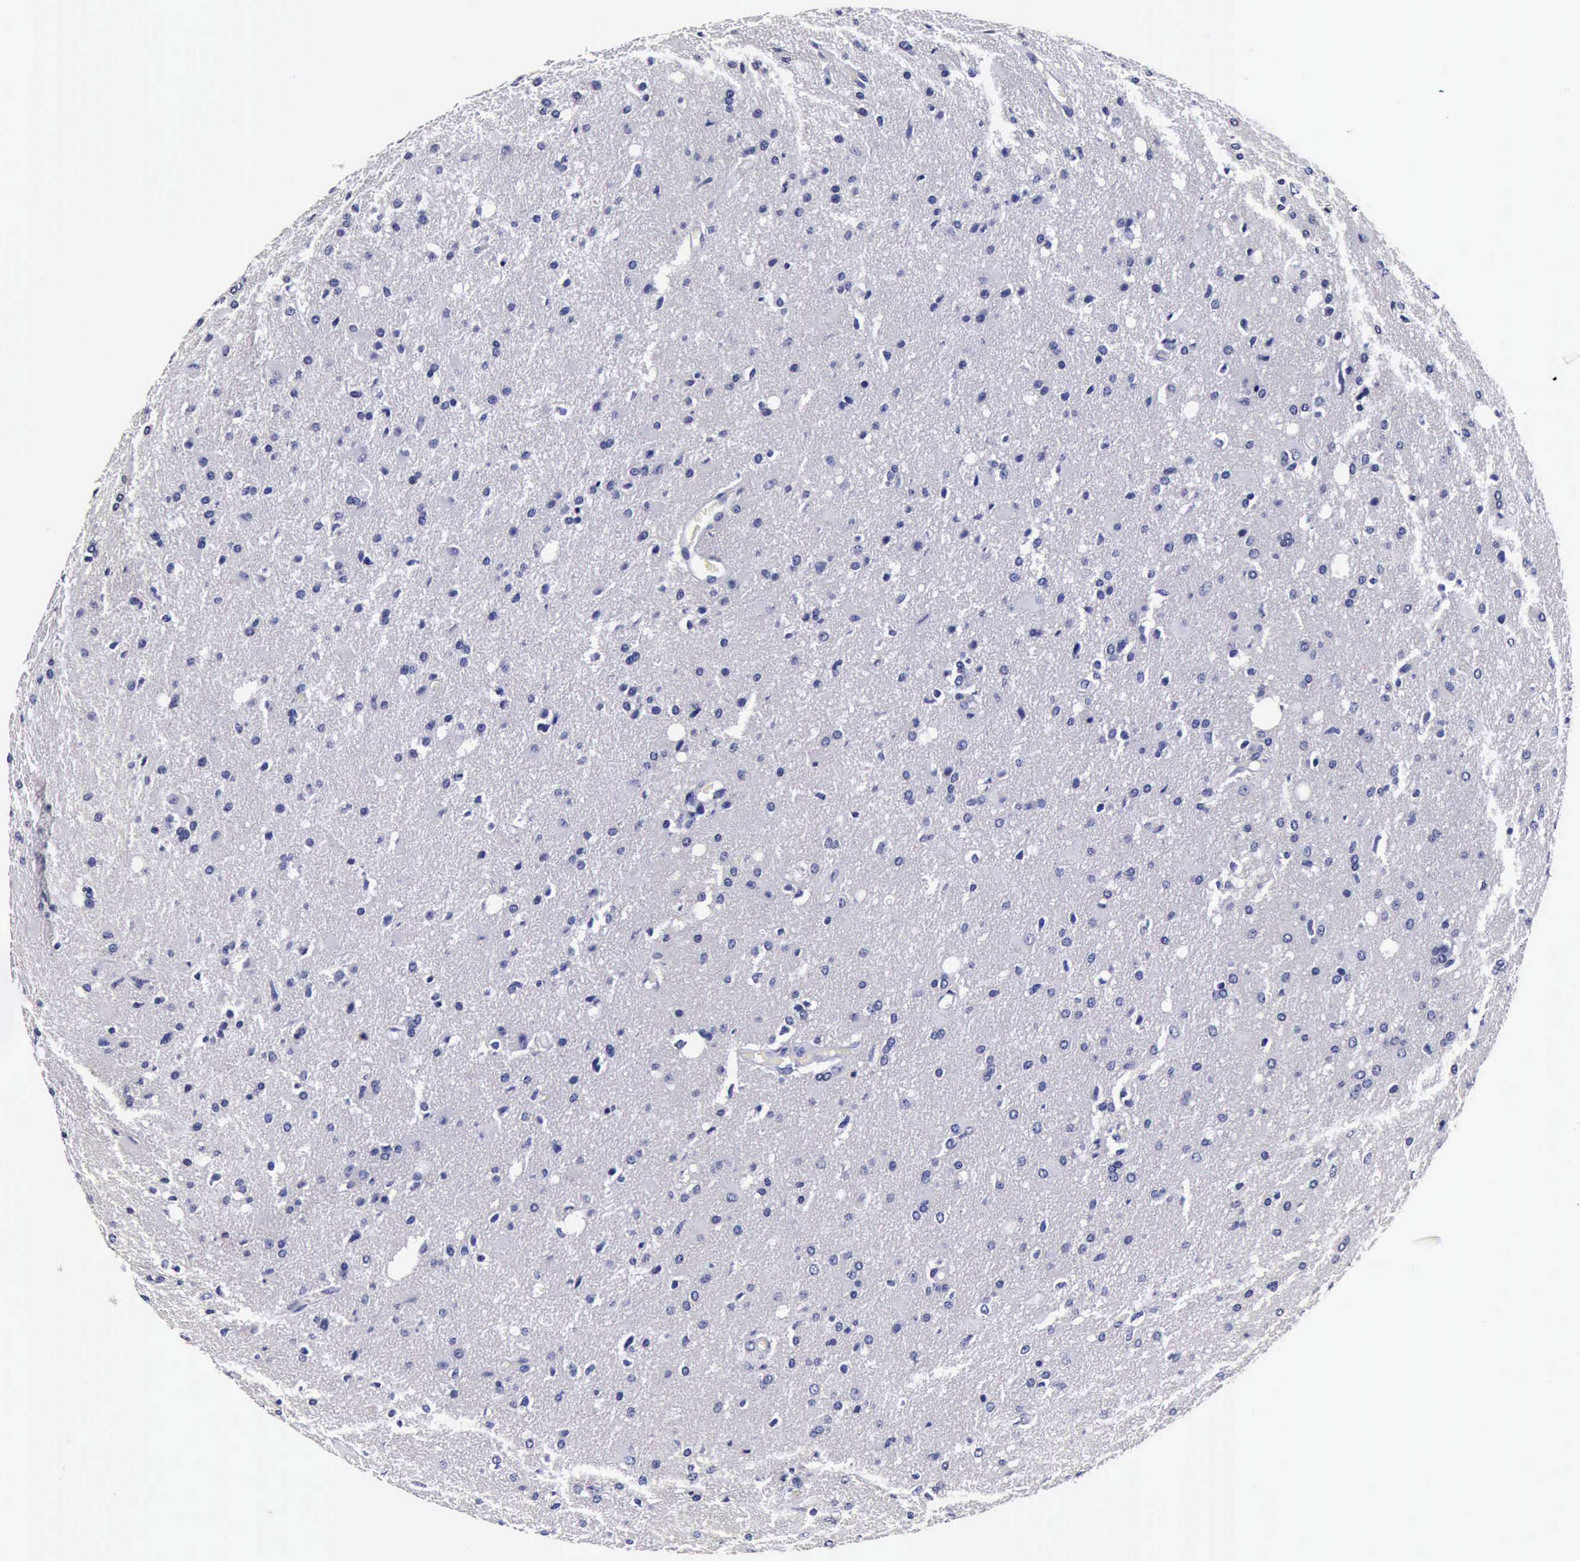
{"staining": {"intensity": "negative", "quantity": "none", "location": "none"}, "tissue": "glioma", "cell_type": "Tumor cells", "image_type": "cancer", "snomed": [{"axis": "morphology", "description": "Glioma, malignant, High grade"}, {"axis": "topography", "description": "Brain"}], "caption": "There is no significant expression in tumor cells of glioma.", "gene": "IAPP", "patient": {"sex": "male", "age": 68}}